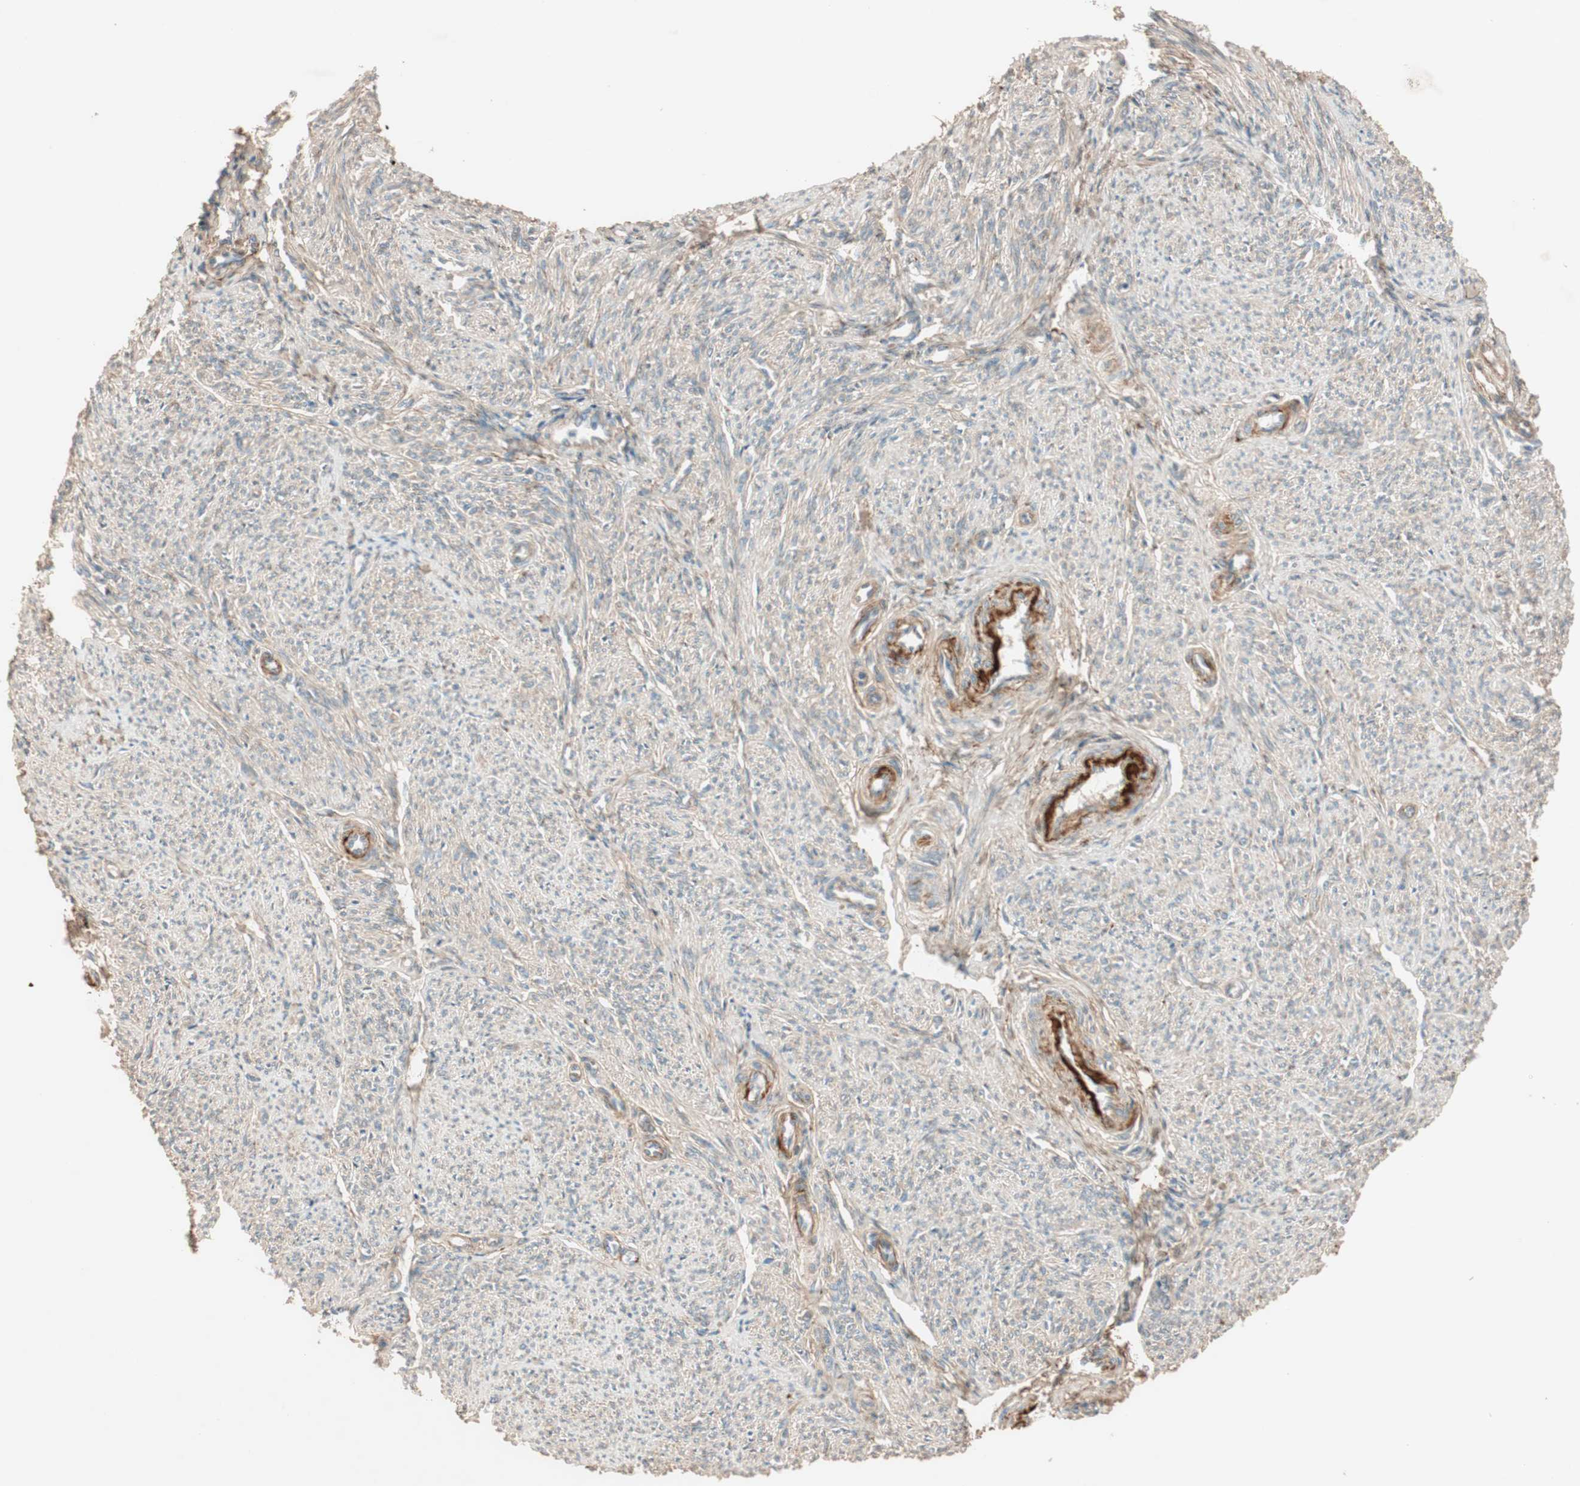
{"staining": {"intensity": "weak", "quantity": ">75%", "location": "cytoplasmic/membranous"}, "tissue": "smooth muscle", "cell_type": "Smooth muscle cells", "image_type": "normal", "snomed": [{"axis": "morphology", "description": "Normal tissue, NOS"}, {"axis": "topography", "description": "Smooth muscle"}], "caption": "Smooth muscle stained with a protein marker exhibits weak staining in smooth muscle cells.", "gene": "EPHA6", "patient": {"sex": "female", "age": 65}}